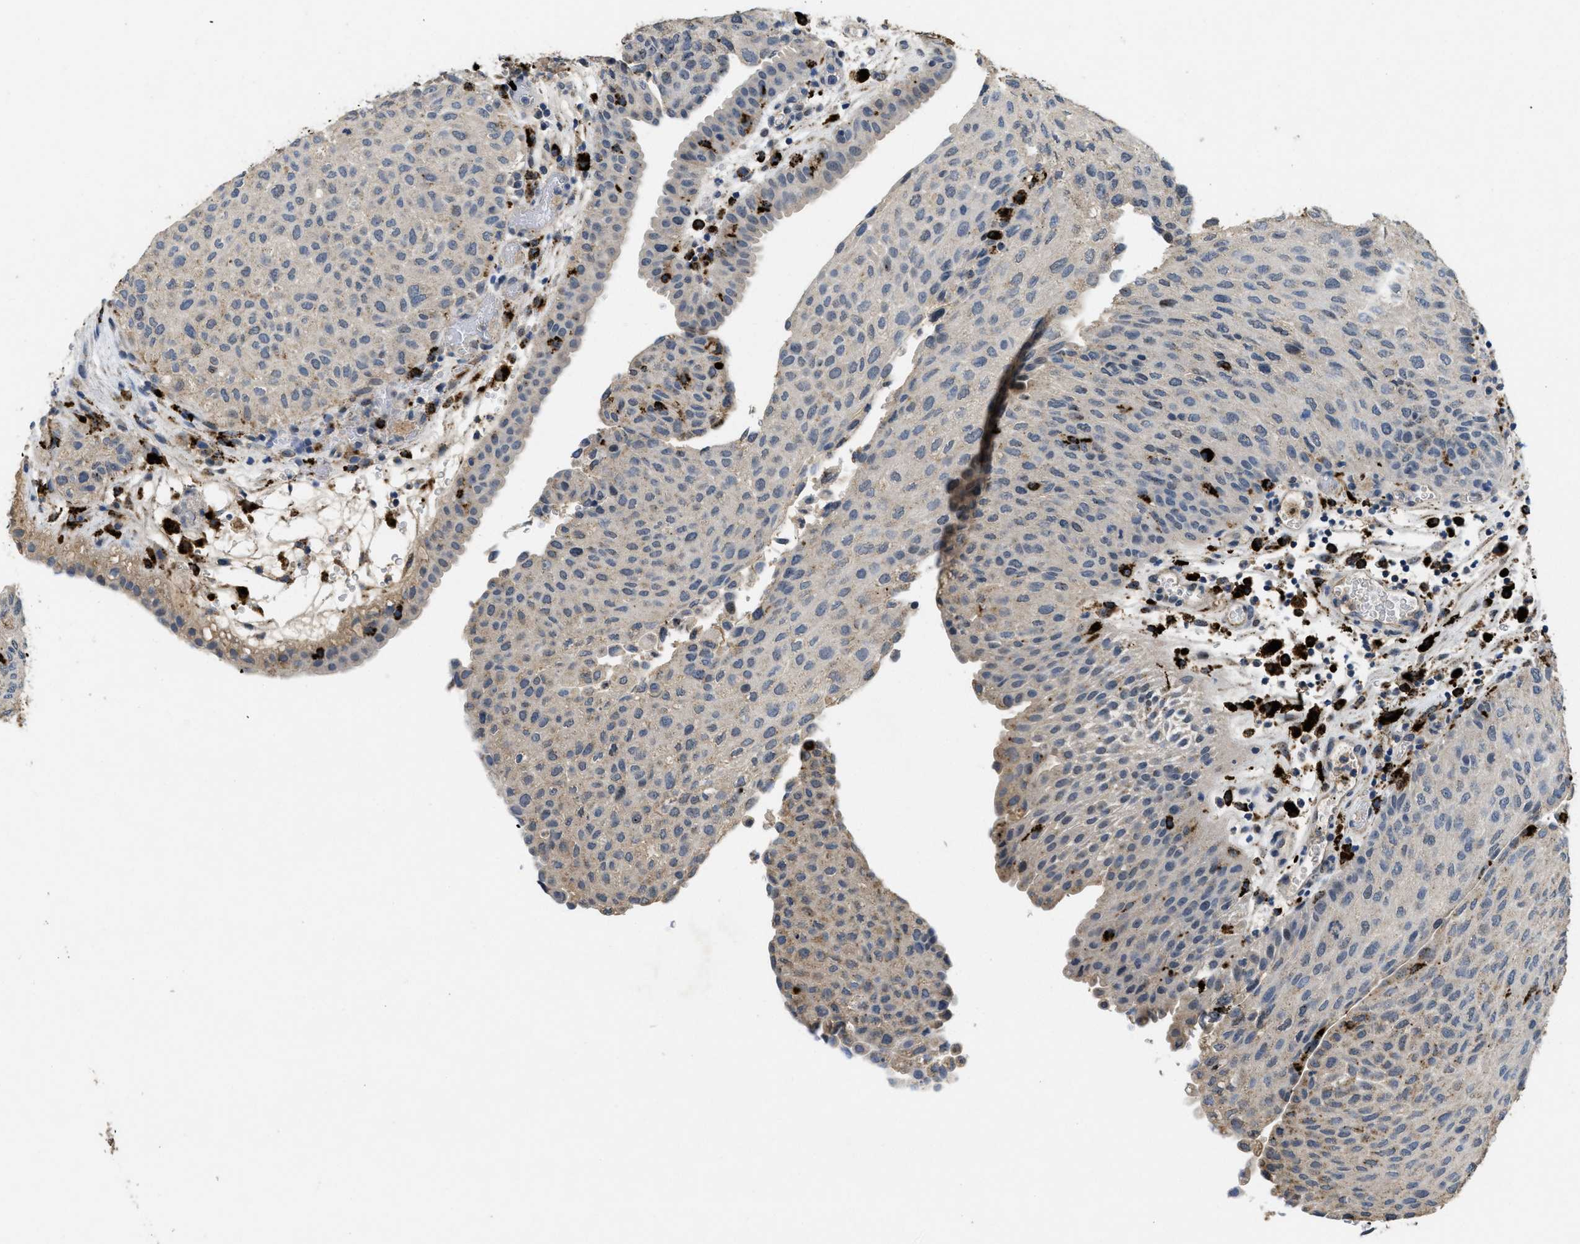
{"staining": {"intensity": "weak", "quantity": "<25%", "location": "cytoplasmic/membranous"}, "tissue": "urothelial cancer", "cell_type": "Tumor cells", "image_type": "cancer", "snomed": [{"axis": "morphology", "description": "Urothelial carcinoma, Low grade"}, {"axis": "morphology", "description": "Urothelial carcinoma, High grade"}, {"axis": "topography", "description": "Urinary bladder"}], "caption": "This photomicrograph is of urothelial cancer stained with immunohistochemistry (IHC) to label a protein in brown with the nuclei are counter-stained blue. There is no staining in tumor cells.", "gene": "BMPR2", "patient": {"sex": "male", "age": 35}}